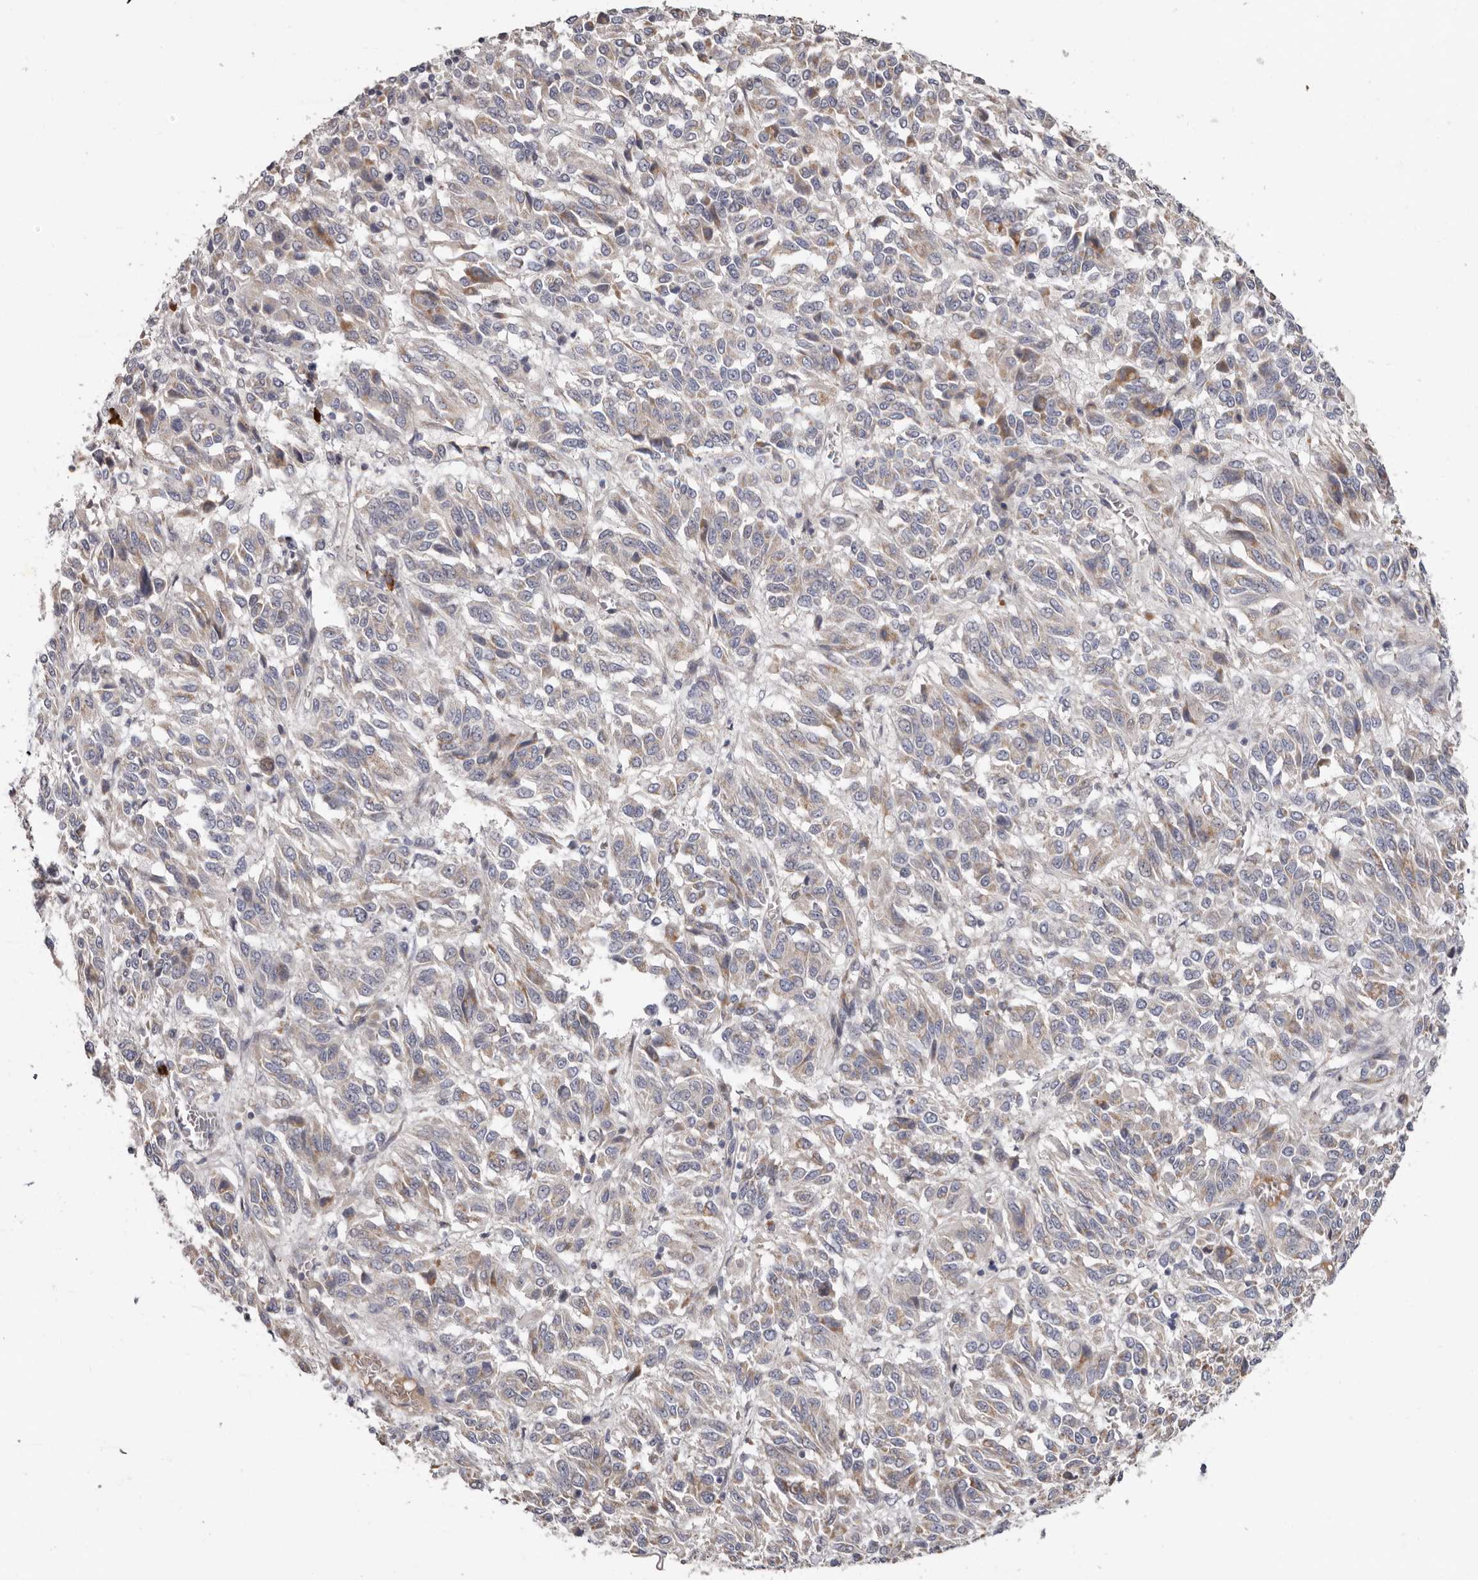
{"staining": {"intensity": "weak", "quantity": "25%-75%", "location": "cytoplasmic/membranous"}, "tissue": "melanoma", "cell_type": "Tumor cells", "image_type": "cancer", "snomed": [{"axis": "morphology", "description": "Malignant melanoma, Metastatic site"}, {"axis": "topography", "description": "Lung"}], "caption": "Malignant melanoma (metastatic site) stained for a protein exhibits weak cytoplasmic/membranous positivity in tumor cells. The staining is performed using DAB (3,3'-diaminobenzidine) brown chromogen to label protein expression. The nuclei are counter-stained blue using hematoxylin.", "gene": "SPTA1", "patient": {"sex": "male", "age": 64}}